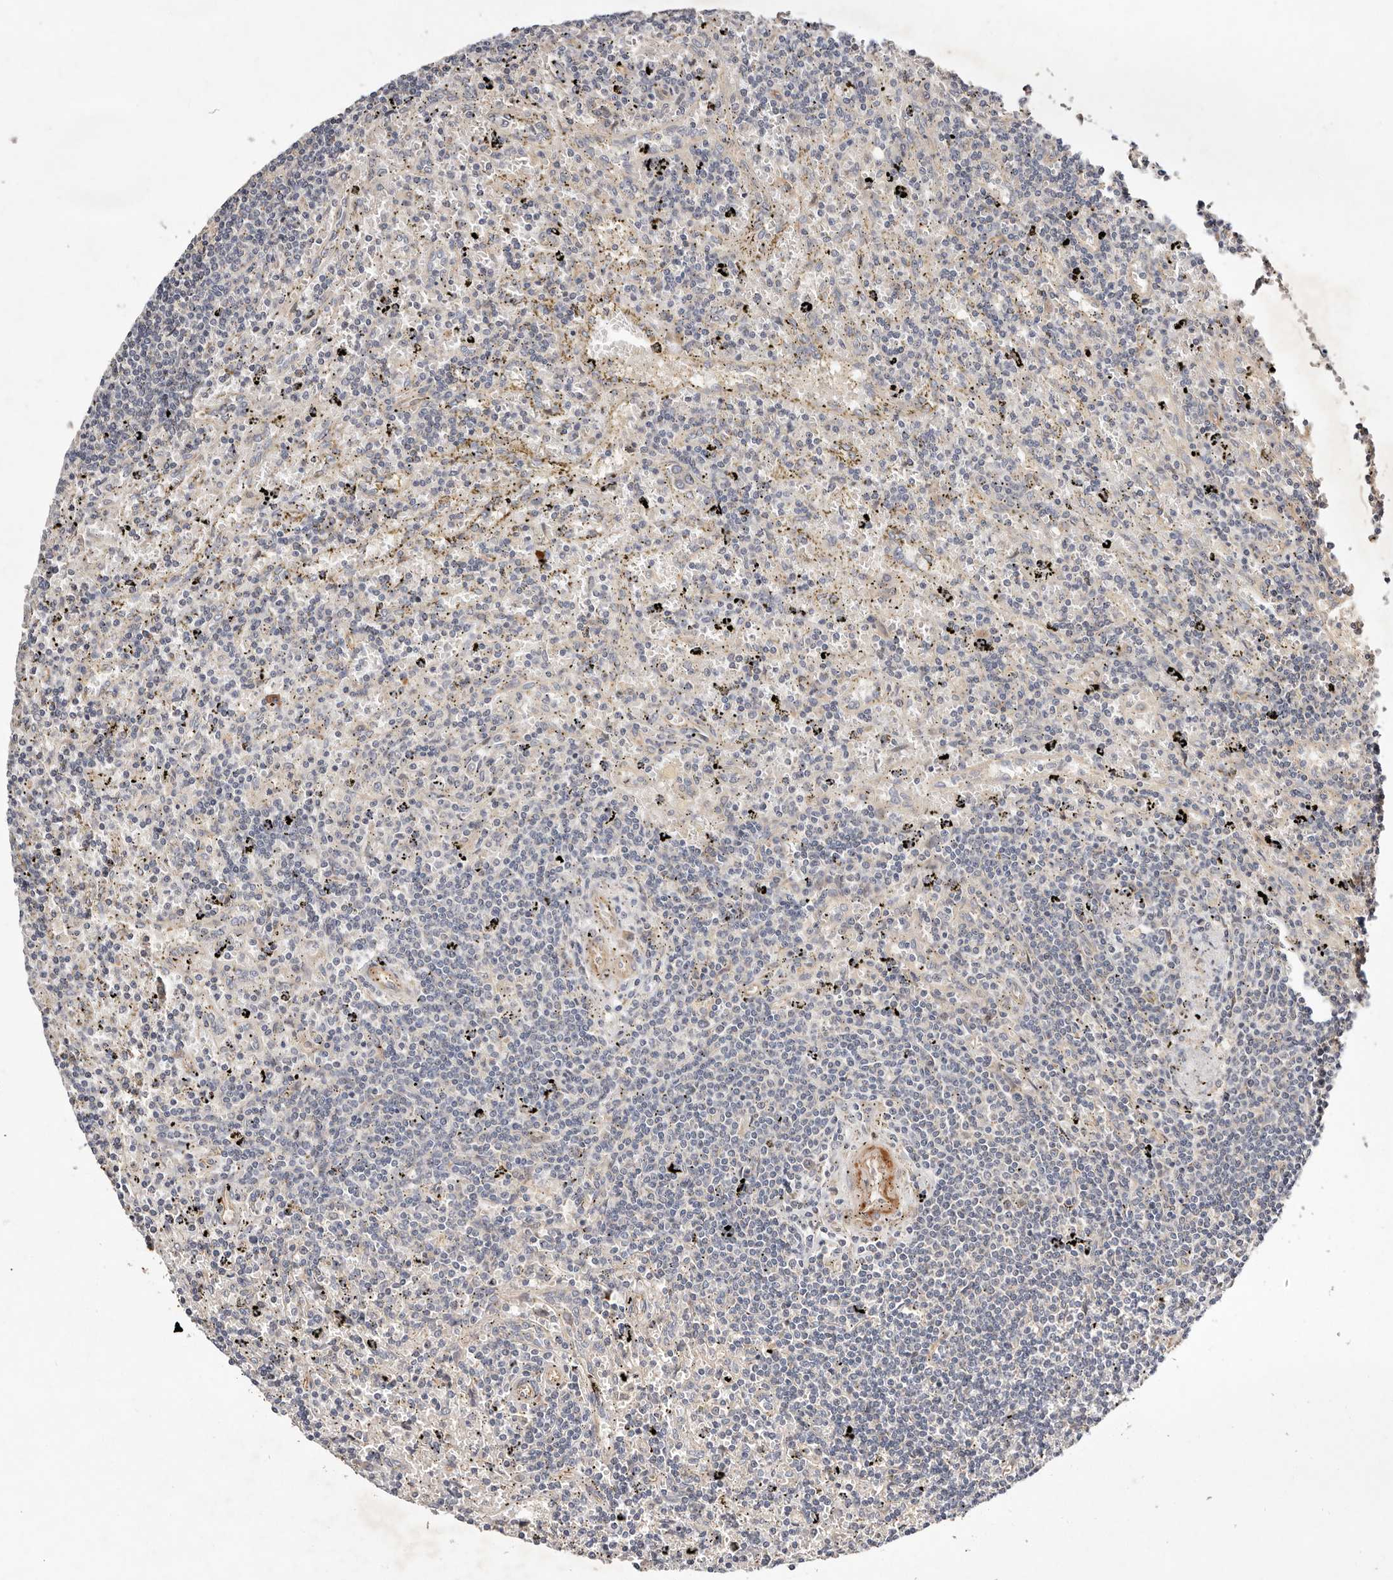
{"staining": {"intensity": "negative", "quantity": "none", "location": "none"}, "tissue": "lymphoma", "cell_type": "Tumor cells", "image_type": "cancer", "snomed": [{"axis": "morphology", "description": "Malignant lymphoma, non-Hodgkin's type, Low grade"}, {"axis": "topography", "description": "Spleen"}], "caption": "This is a micrograph of immunohistochemistry (IHC) staining of lymphoma, which shows no expression in tumor cells.", "gene": "MACF1", "patient": {"sex": "male", "age": 76}}